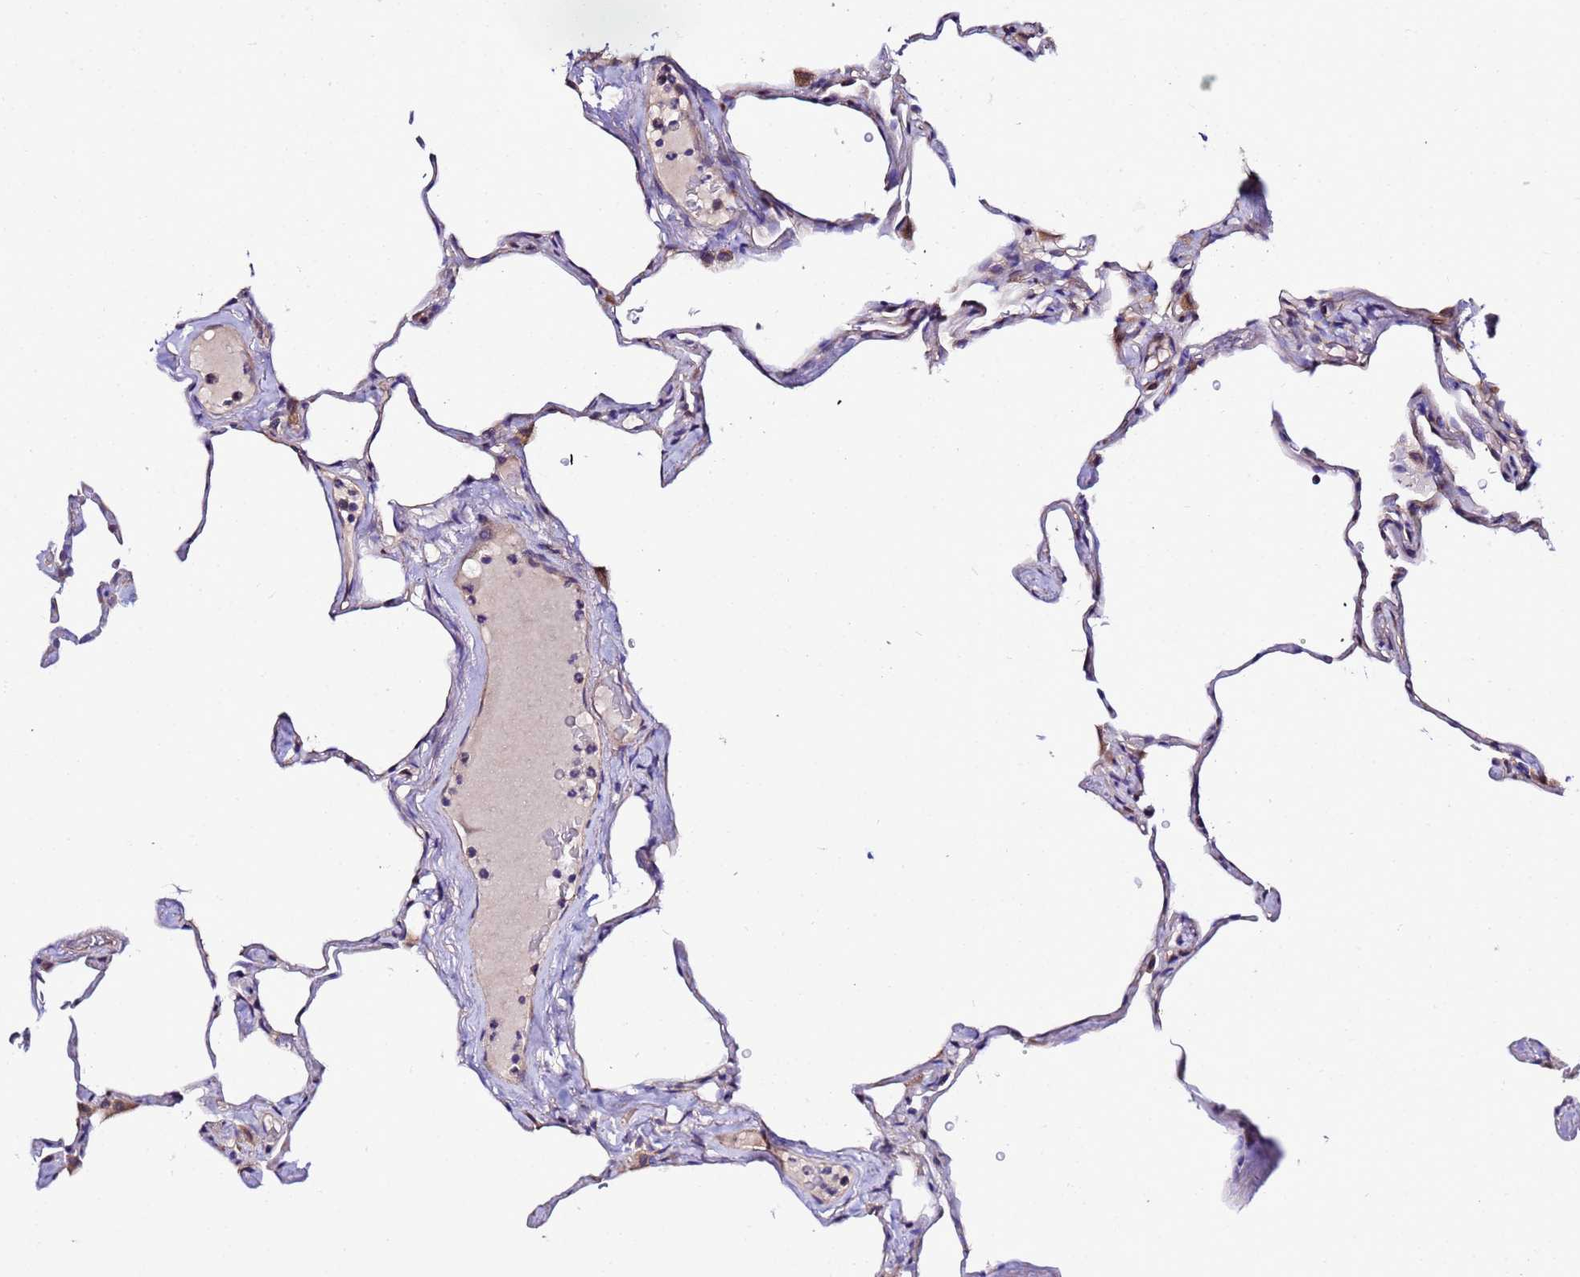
{"staining": {"intensity": "moderate", "quantity": "25%-75%", "location": "cytoplasmic/membranous"}, "tissue": "lung", "cell_type": "Alveolar cells", "image_type": "normal", "snomed": [{"axis": "morphology", "description": "Normal tissue, NOS"}, {"axis": "topography", "description": "Lung"}], "caption": "IHC of normal lung demonstrates medium levels of moderate cytoplasmic/membranous expression in approximately 25%-75% of alveolar cells.", "gene": "JRKL", "patient": {"sex": "male", "age": 65}}